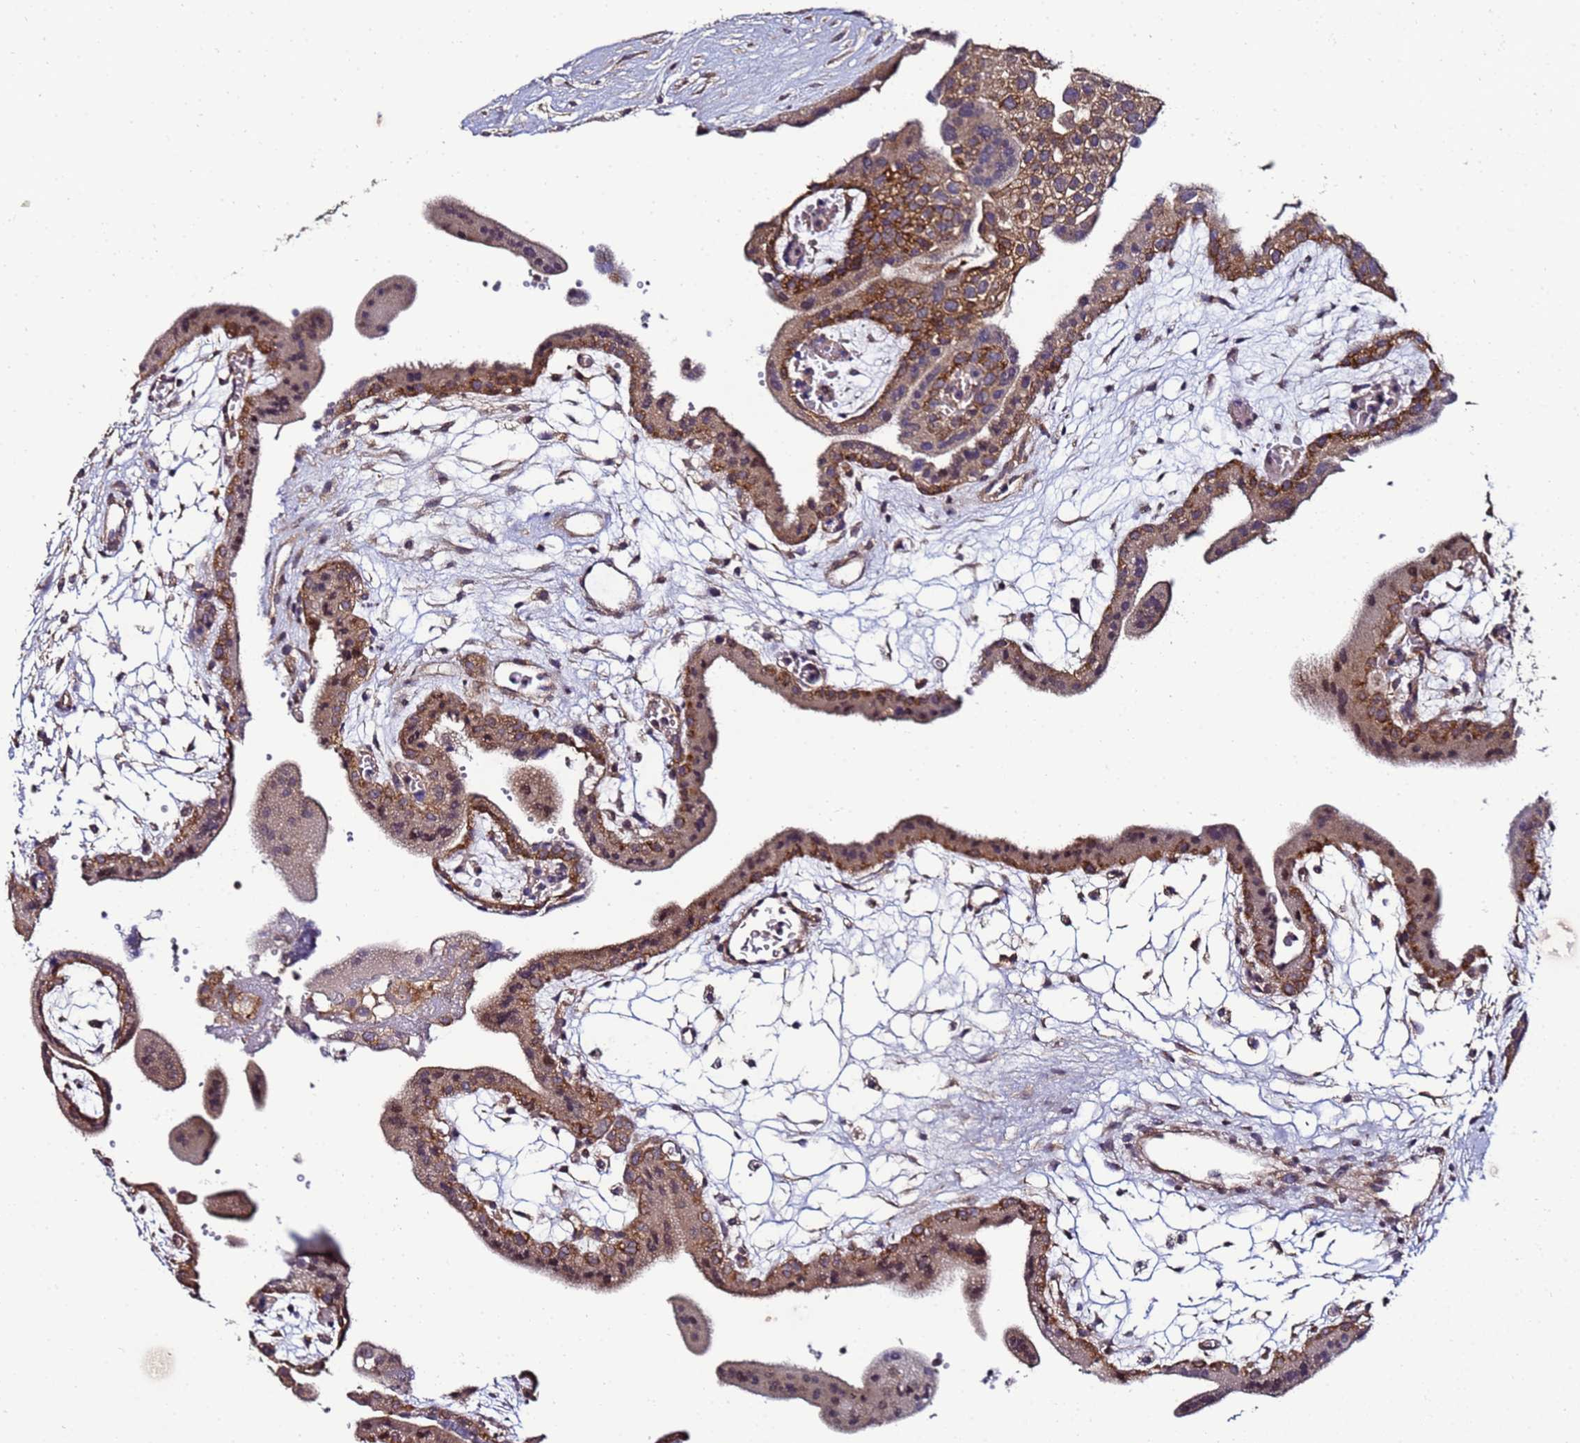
{"staining": {"intensity": "weak", "quantity": "<25%", "location": "cytoplasmic/membranous"}, "tissue": "placenta", "cell_type": "Decidual cells", "image_type": "normal", "snomed": [{"axis": "morphology", "description": "Normal tissue, NOS"}, {"axis": "topography", "description": "Placenta"}], "caption": "Immunohistochemistry photomicrograph of benign placenta: placenta stained with DAB (3,3'-diaminobenzidine) reveals no significant protein expression in decidual cells. (Brightfield microscopy of DAB (3,3'-diaminobenzidine) immunohistochemistry at high magnification).", "gene": "ANKRD17", "patient": {"sex": "female", "age": 18}}